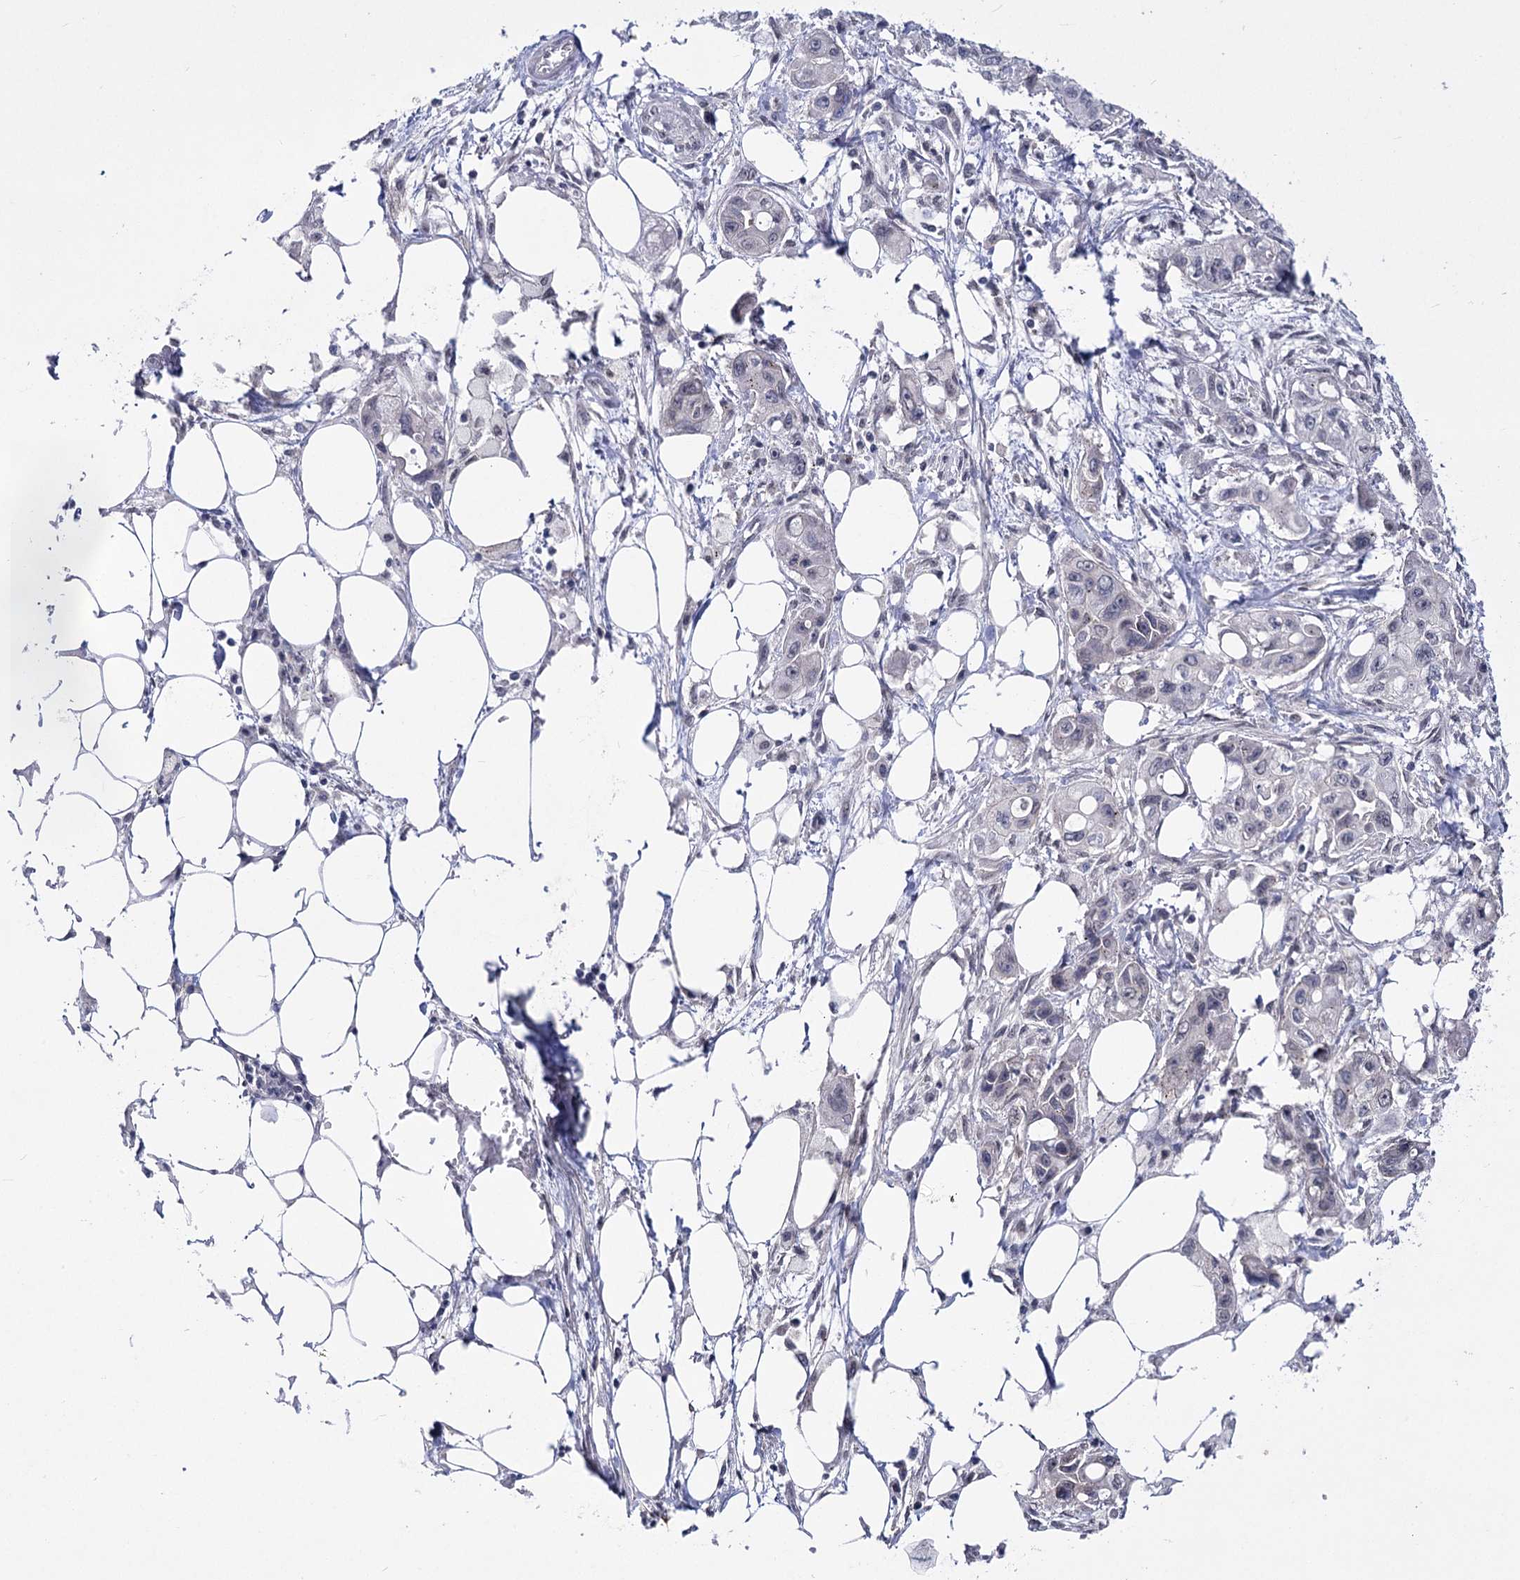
{"staining": {"intensity": "negative", "quantity": "none", "location": "none"}, "tissue": "pancreatic cancer", "cell_type": "Tumor cells", "image_type": "cancer", "snomed": [{"axis": "morphology", "description": "Adenocarcinoma, NOS"}, {"axis": "topography", "description": "Pancreas"}], "caption": "This micrograph is of pancreatic cancer stained with IHC to label a protein in brown with the nuclei are counter-stained blue. There is no staining in tumor cells.", "gene": "ATP10B", "patient": {"sex": "male", "age": 75}}